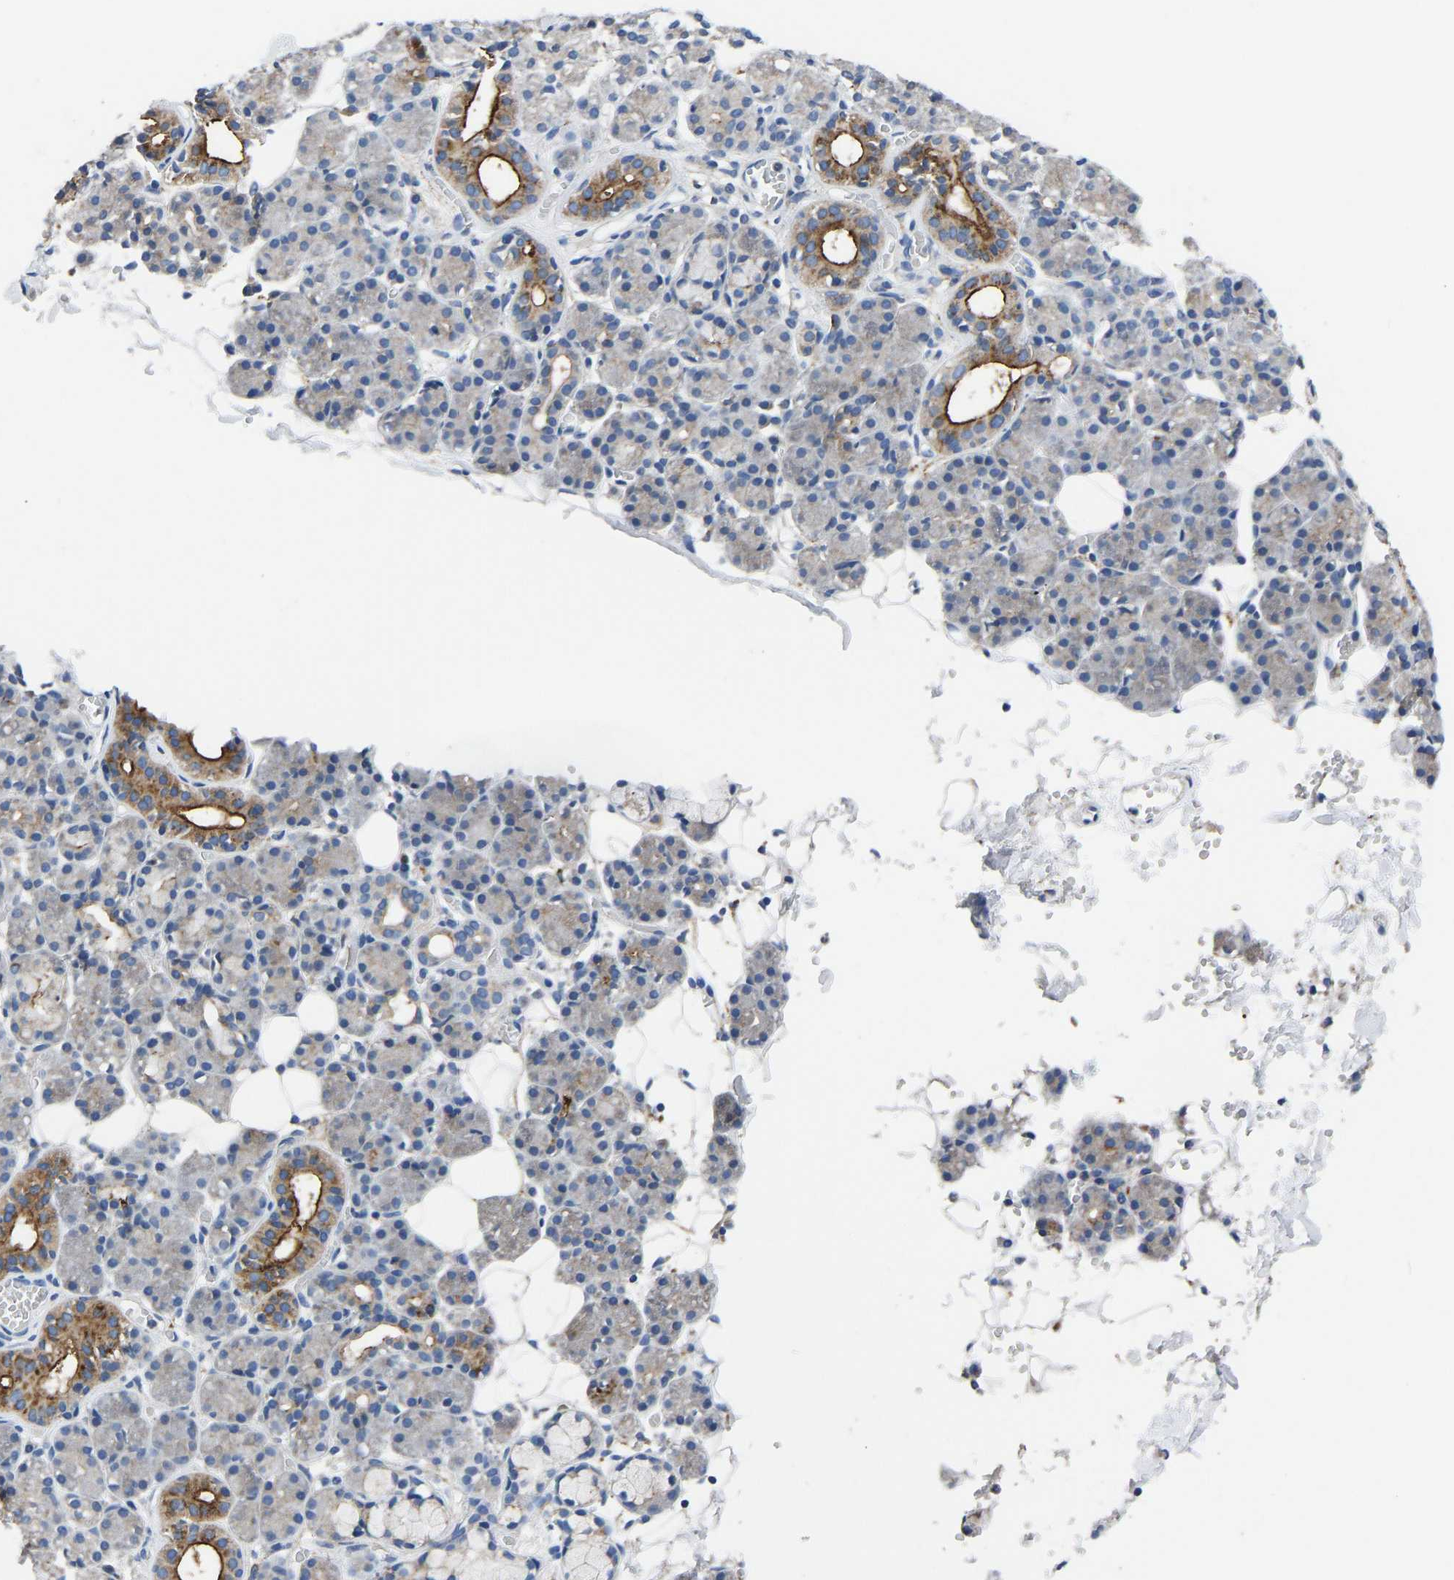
{"staining": {"intensity": "moderate", "quantity": "<25%", "location": "cytoplasmic/membranous"}, "tissue": "salivary gland", "cell_type": "Glandular cells", "image_type": "normal", "snomed": [{"axis": "morphology", "description": "Normal tissue, NOS"}, {"axis": "topography", "description": "Salivary gland"}], "caption": "Approximately <25% of glandular cells in benign human salivary gland exhibit moderate cytoplasmic/membranous protein expression as visualized by brown immunohistochemical staining.", "gene": "ATP6V1E1", "patient": {"sex": "male", "age": 63}}